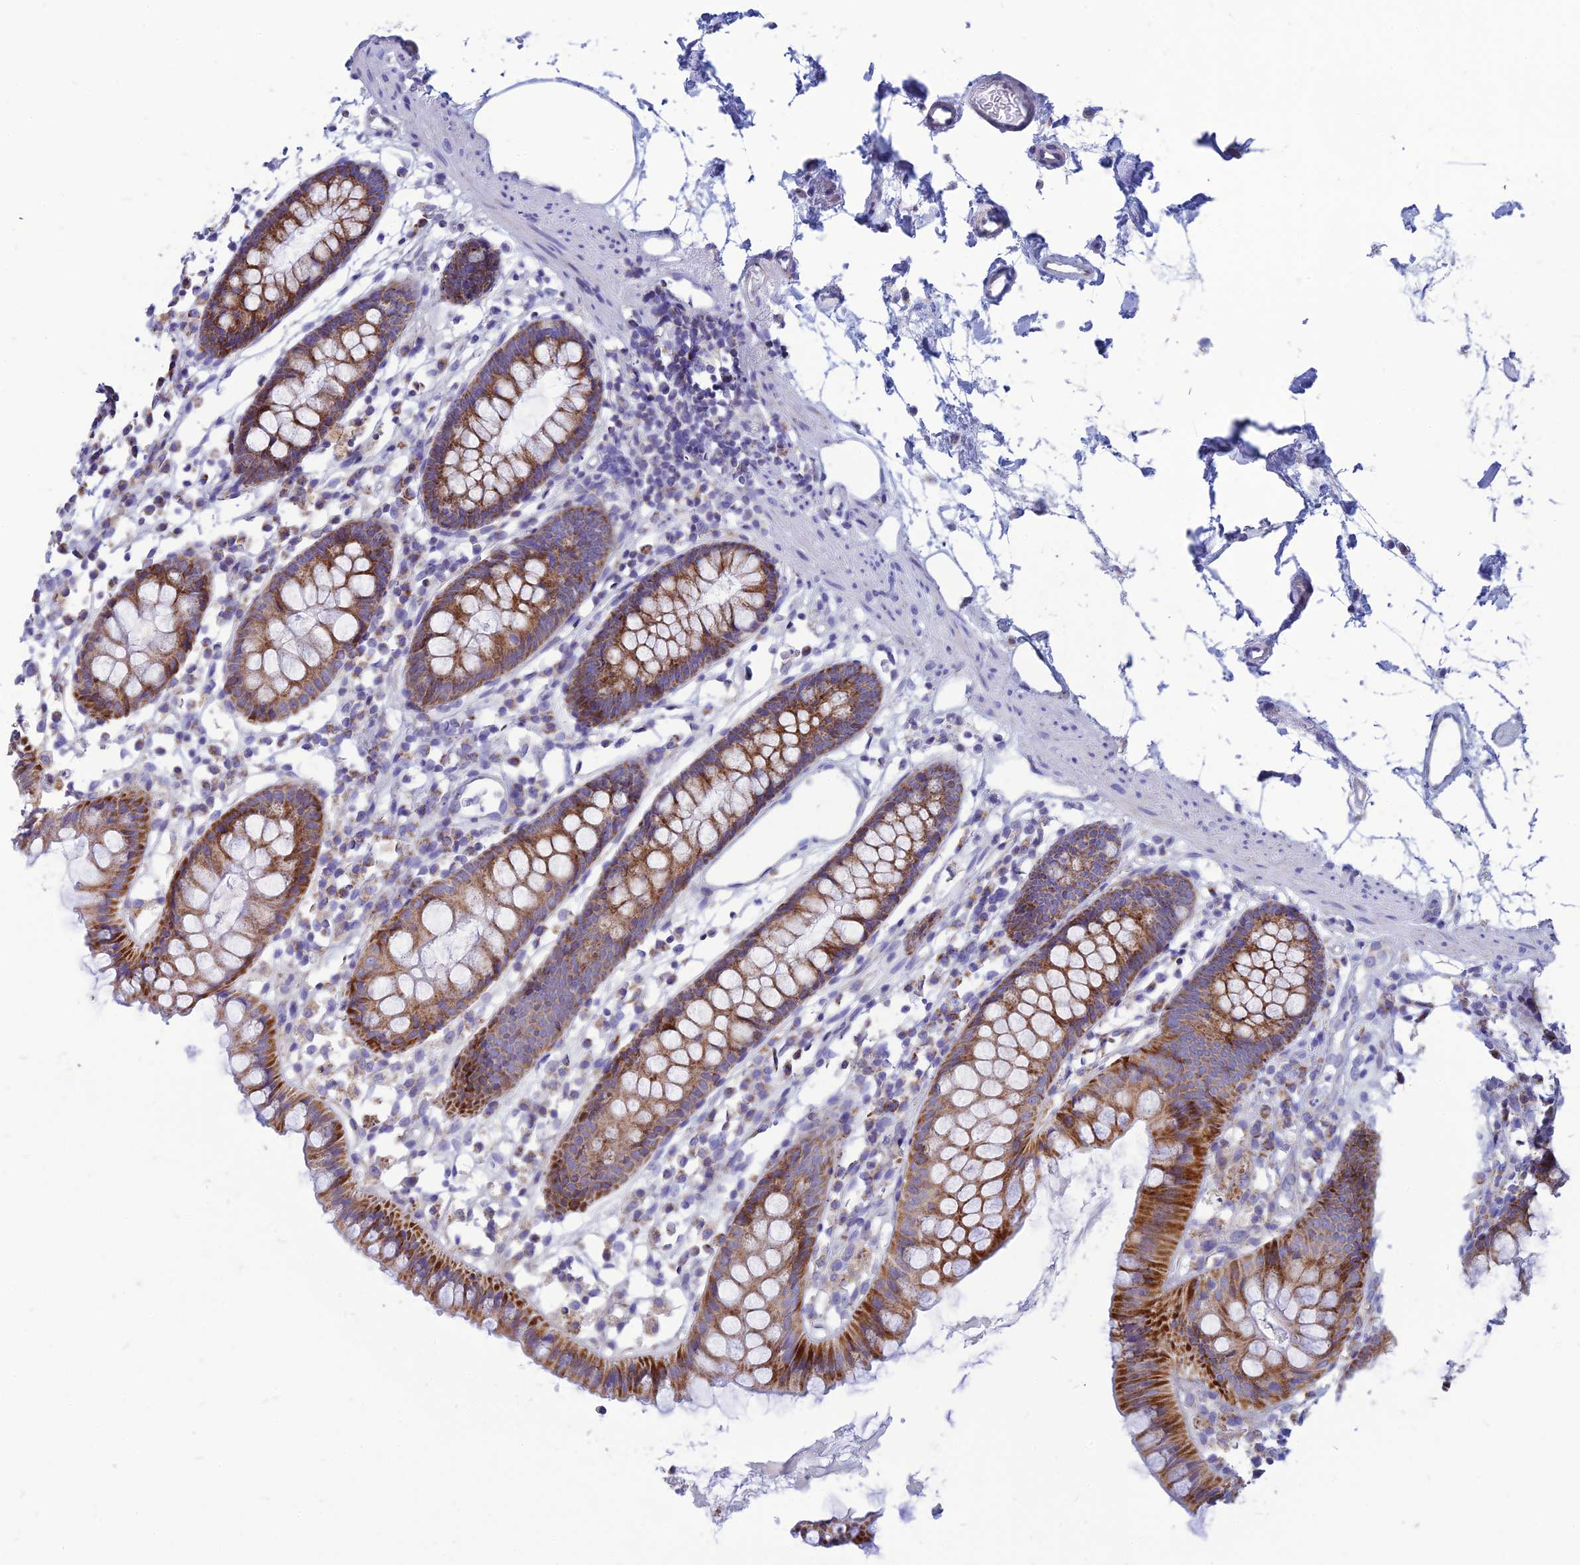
{"staining": {"intensity": "negative", "quantity": "none", "location": "none"}, "tissue": "colon", "cell_type": "Endothelial cells", "image_type": "normal", "snomed": [{"axis": "morphology", "description": "Normal tissue, NOS"}, {"axis": "topography", "description": "Colon"}], "caption": "The image shows no significant positivity in endothelial cells of colon.", "gene": "PACC1", "patient": {"sex": "female", "age": 84}}